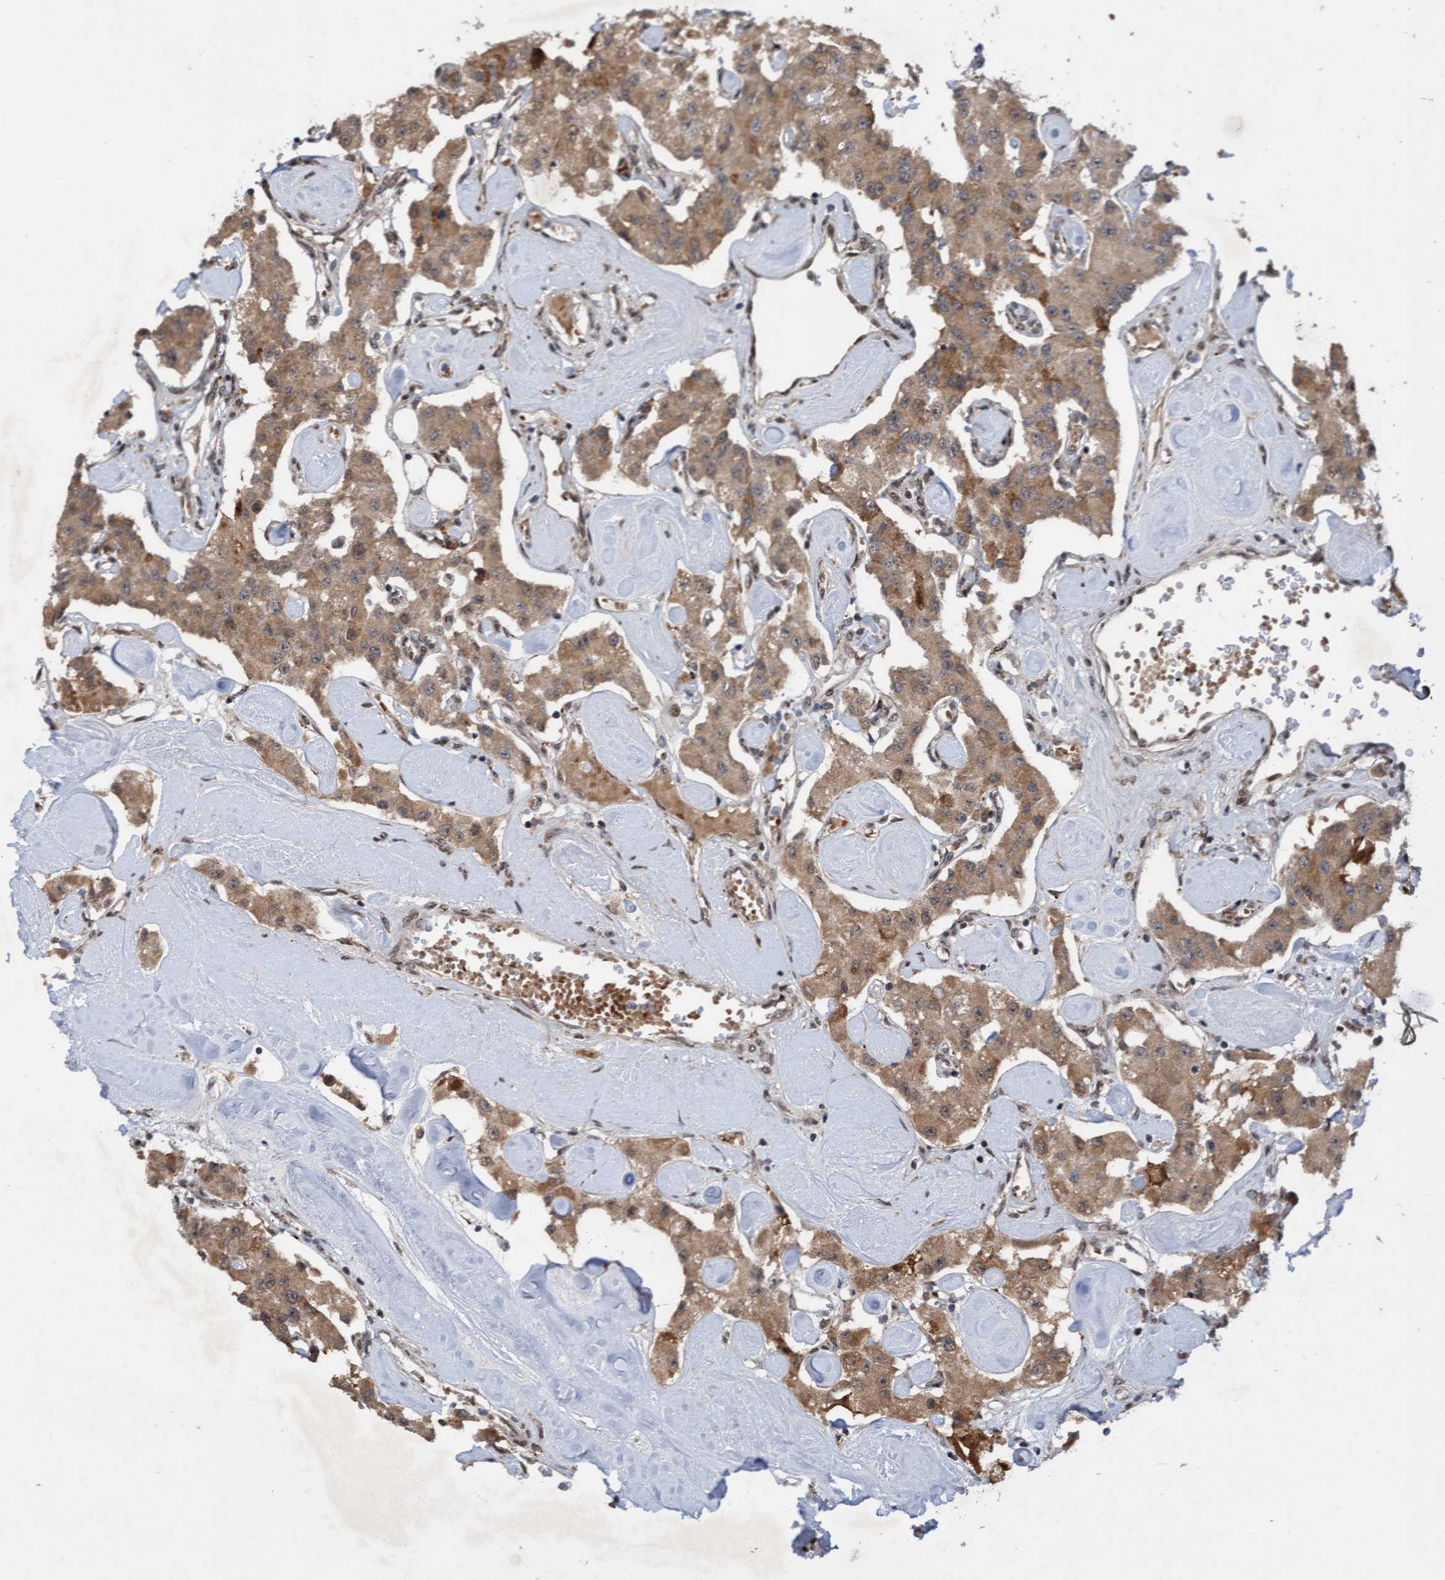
{"staining": {"intensity": "moderate", "quantity": ">75%", "location": "cytoplasmic/membranous"}, "tissue": "carcinoid", "cell_type": "Tumor cells", "image_type": "cancer", "snomed": [{"axis": "morphology", "description": "Carcinoid, malignant, NOS"}, {"axis": "topography", "description": "Pancreas"}], "caption": "The image reveals a brown stain indicating the presence of a protein in the cytoplasmic/membranous of tumor cells in carcinoid.", "gene": "TANC2", "patient": {"sex": "male", "age": 41}}